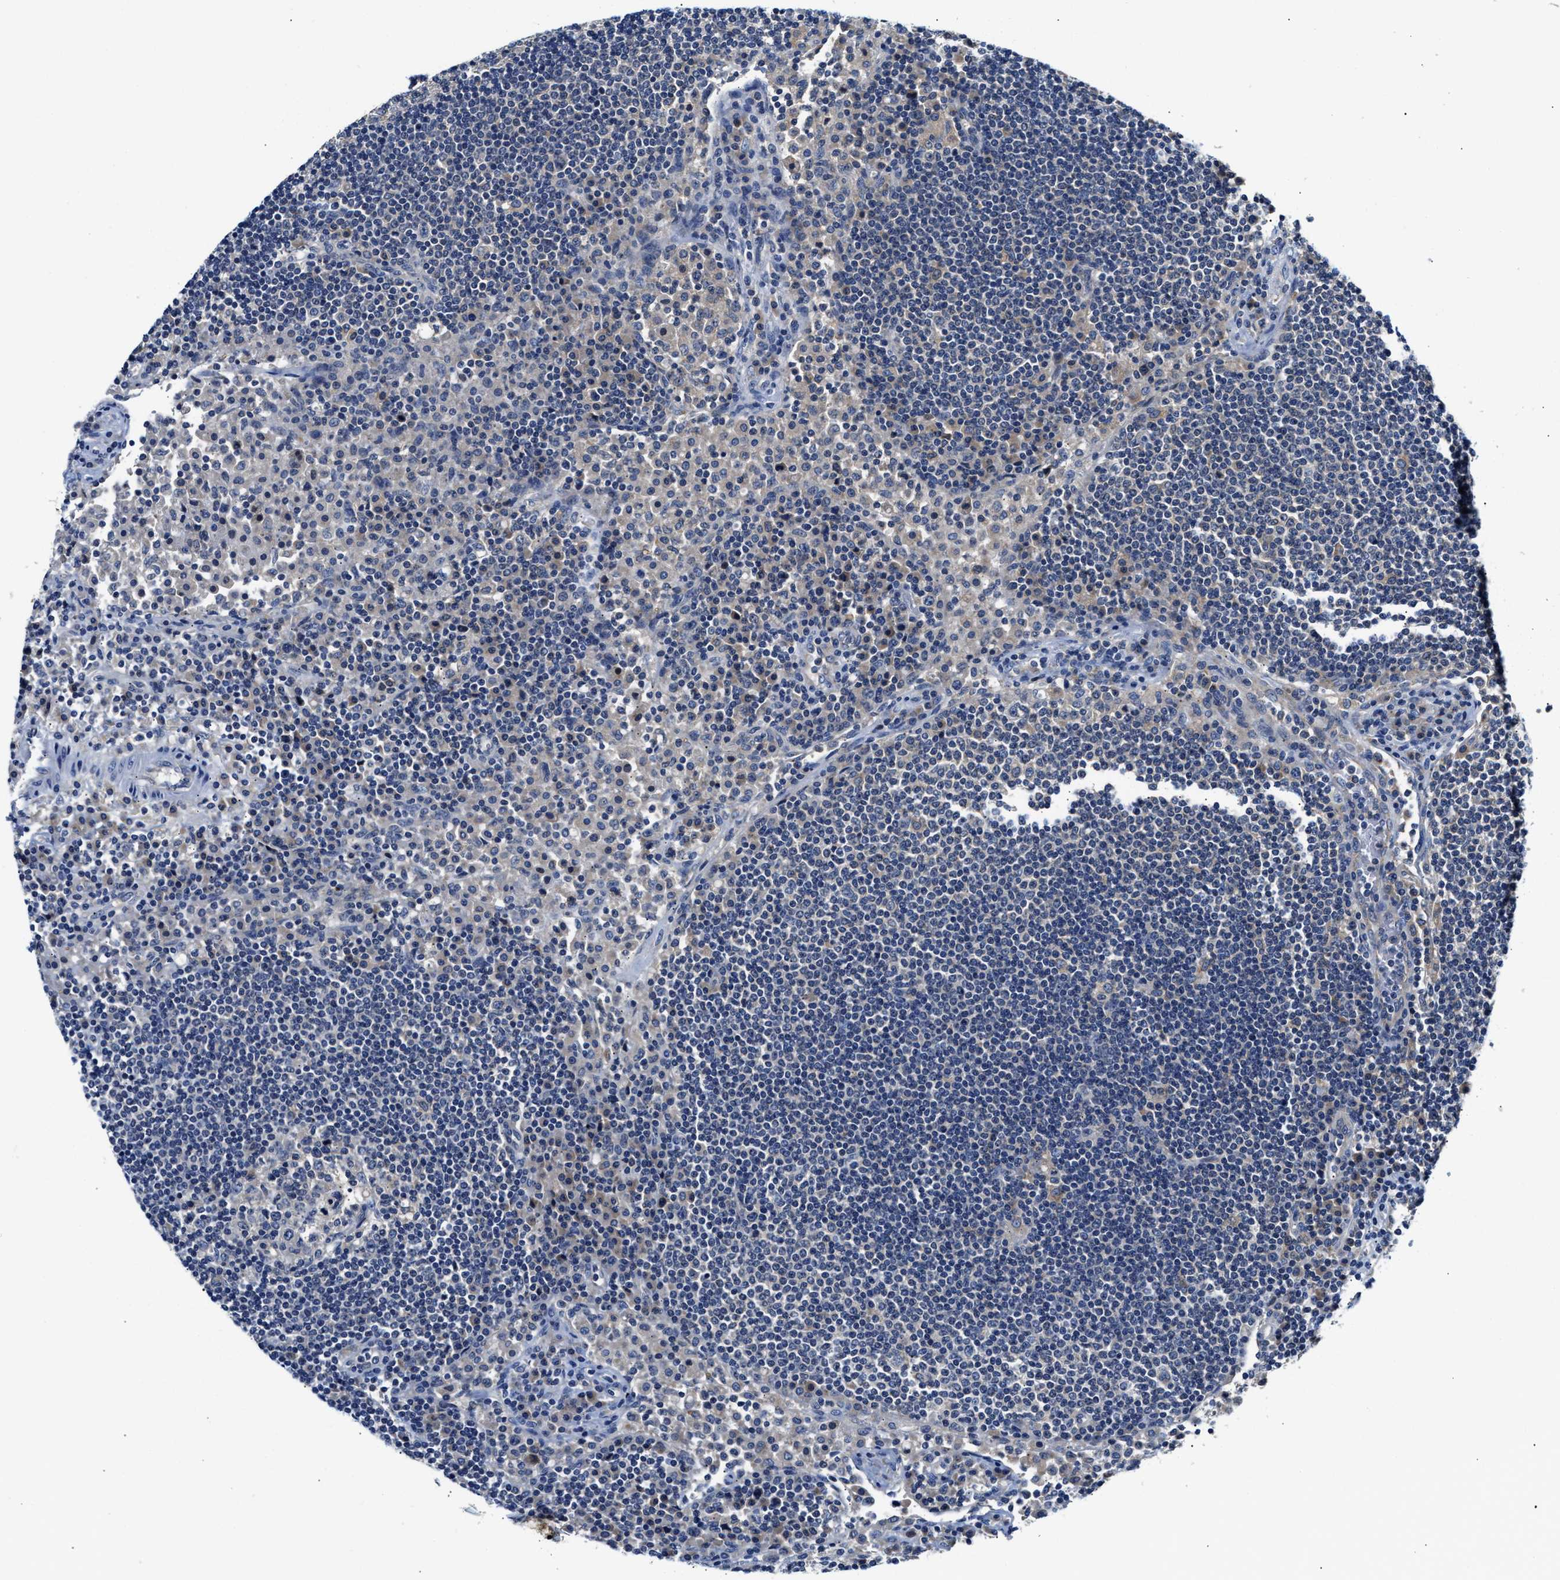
{"staining": {"intensity": "negative", "quantity": "none", "location": "none"}, "tissue": "lymph node", "cell_type": "Germinal center cells", "image_type": "normal", "snomed": [{"axis": "morphology", "description": "Normal tissue, NOS"}, {"axis": "topography", "description": "Lymph node"}], "caption": "Human lymph node stained for a protein using IHC reveals no expression in germinal center cells.", "gene": "FAM185A", "patient": {"sex": "female", "age": 53}}